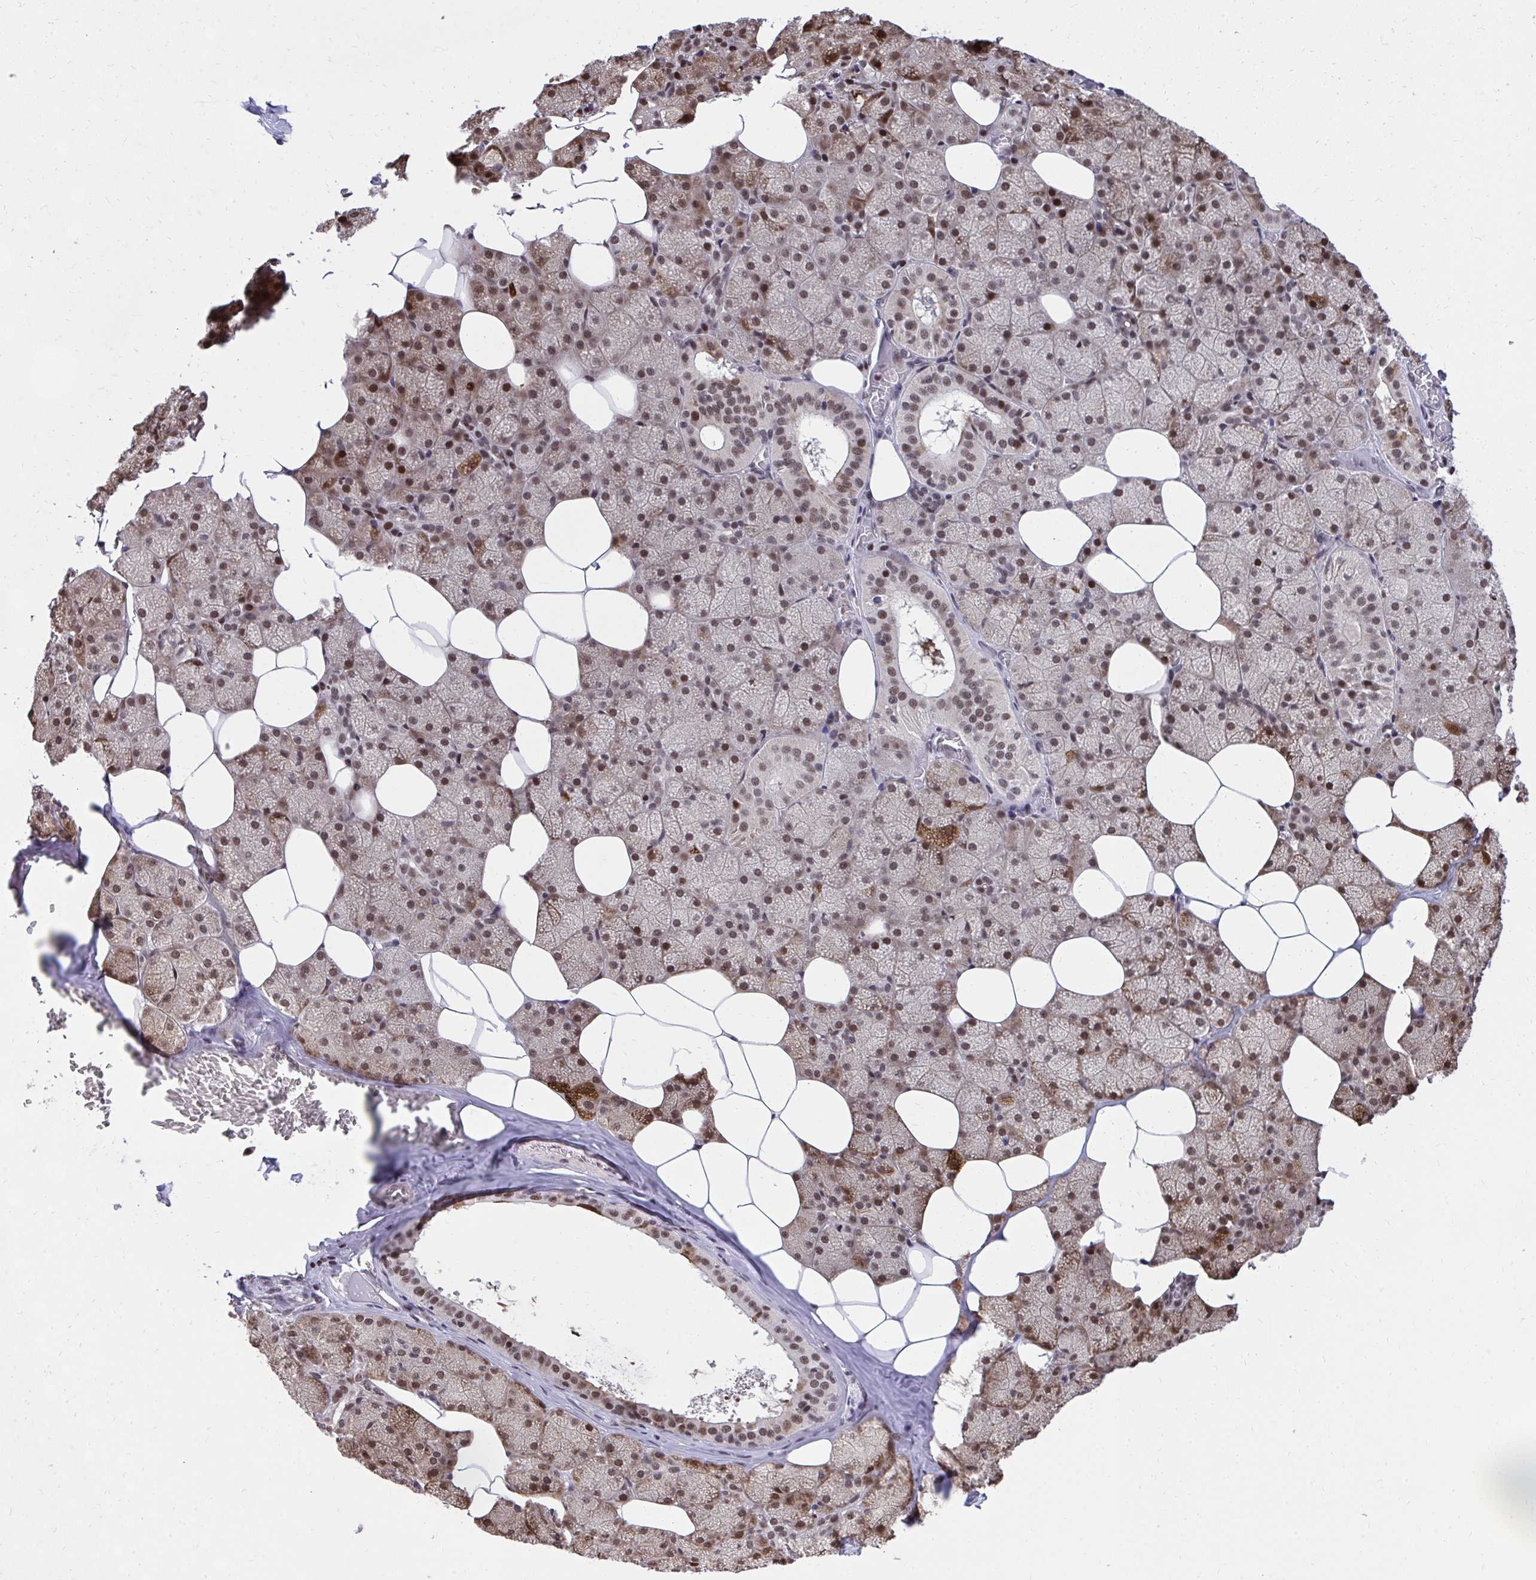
{"staining": {"intensity": "strong", "quantity": ">75%", "location": "nuclear"}, "tissue": "salivary gland", "cell_type": "Glandular cells", "image_type": "normal", "snomed": [{"axis": "morphology", "description": "Normal tissue, NOS"}, {"axis": "topography", "description": "Salivary gland"}, {"axis": "topography", "description": "Peripheral nerve tissue"}], "caption": "Salivary gland stained for a protein (brown) demonstrates strong nuclear positive expression in approximately >75% of glandular cells.", "gene": "SYNE4", "patient": {"sex": "male", "age": 38}}